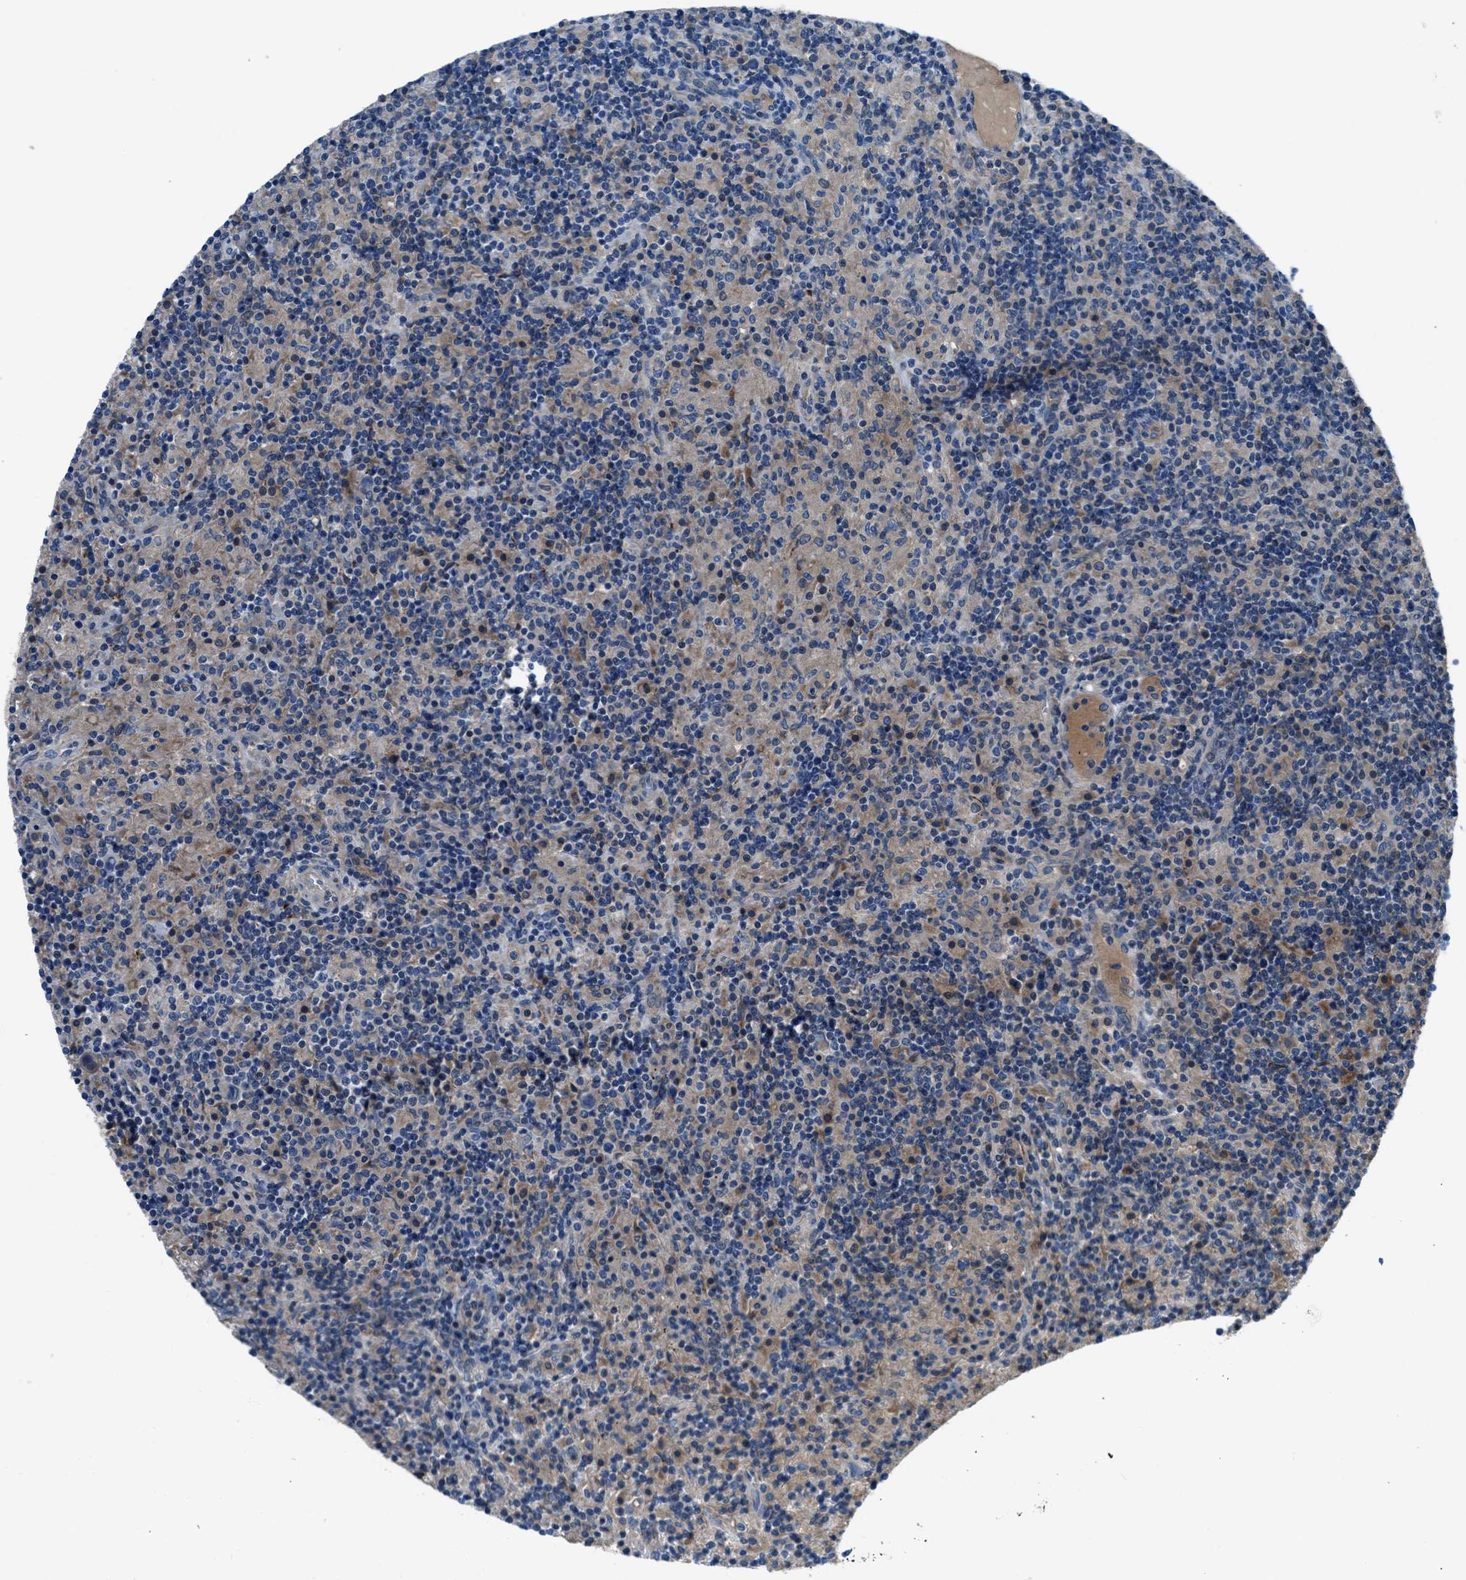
{"staining": {"intensity": "negative", "quantity": "none", "location": "none"}, "tissue": "lymphoma", "cell_type": "Tumor cells", "image_type": "cancer", "snomed": [{"axis": "morphology", "description": "Hodgkin's disease, NOS"}, {"axis": "topography", "description": "Lymph node"}], "caption": "IHC micrograph of human lymphoma stained for a protein (brown), which reveals no positivity in tumor cells. (Stains: DAB IHC with hematoxylin counter stain, Microscopy: brightfield microscopy at high magnification).", "gene": "SLC38A6", "patient": {"sex": "male", "age": 70}}